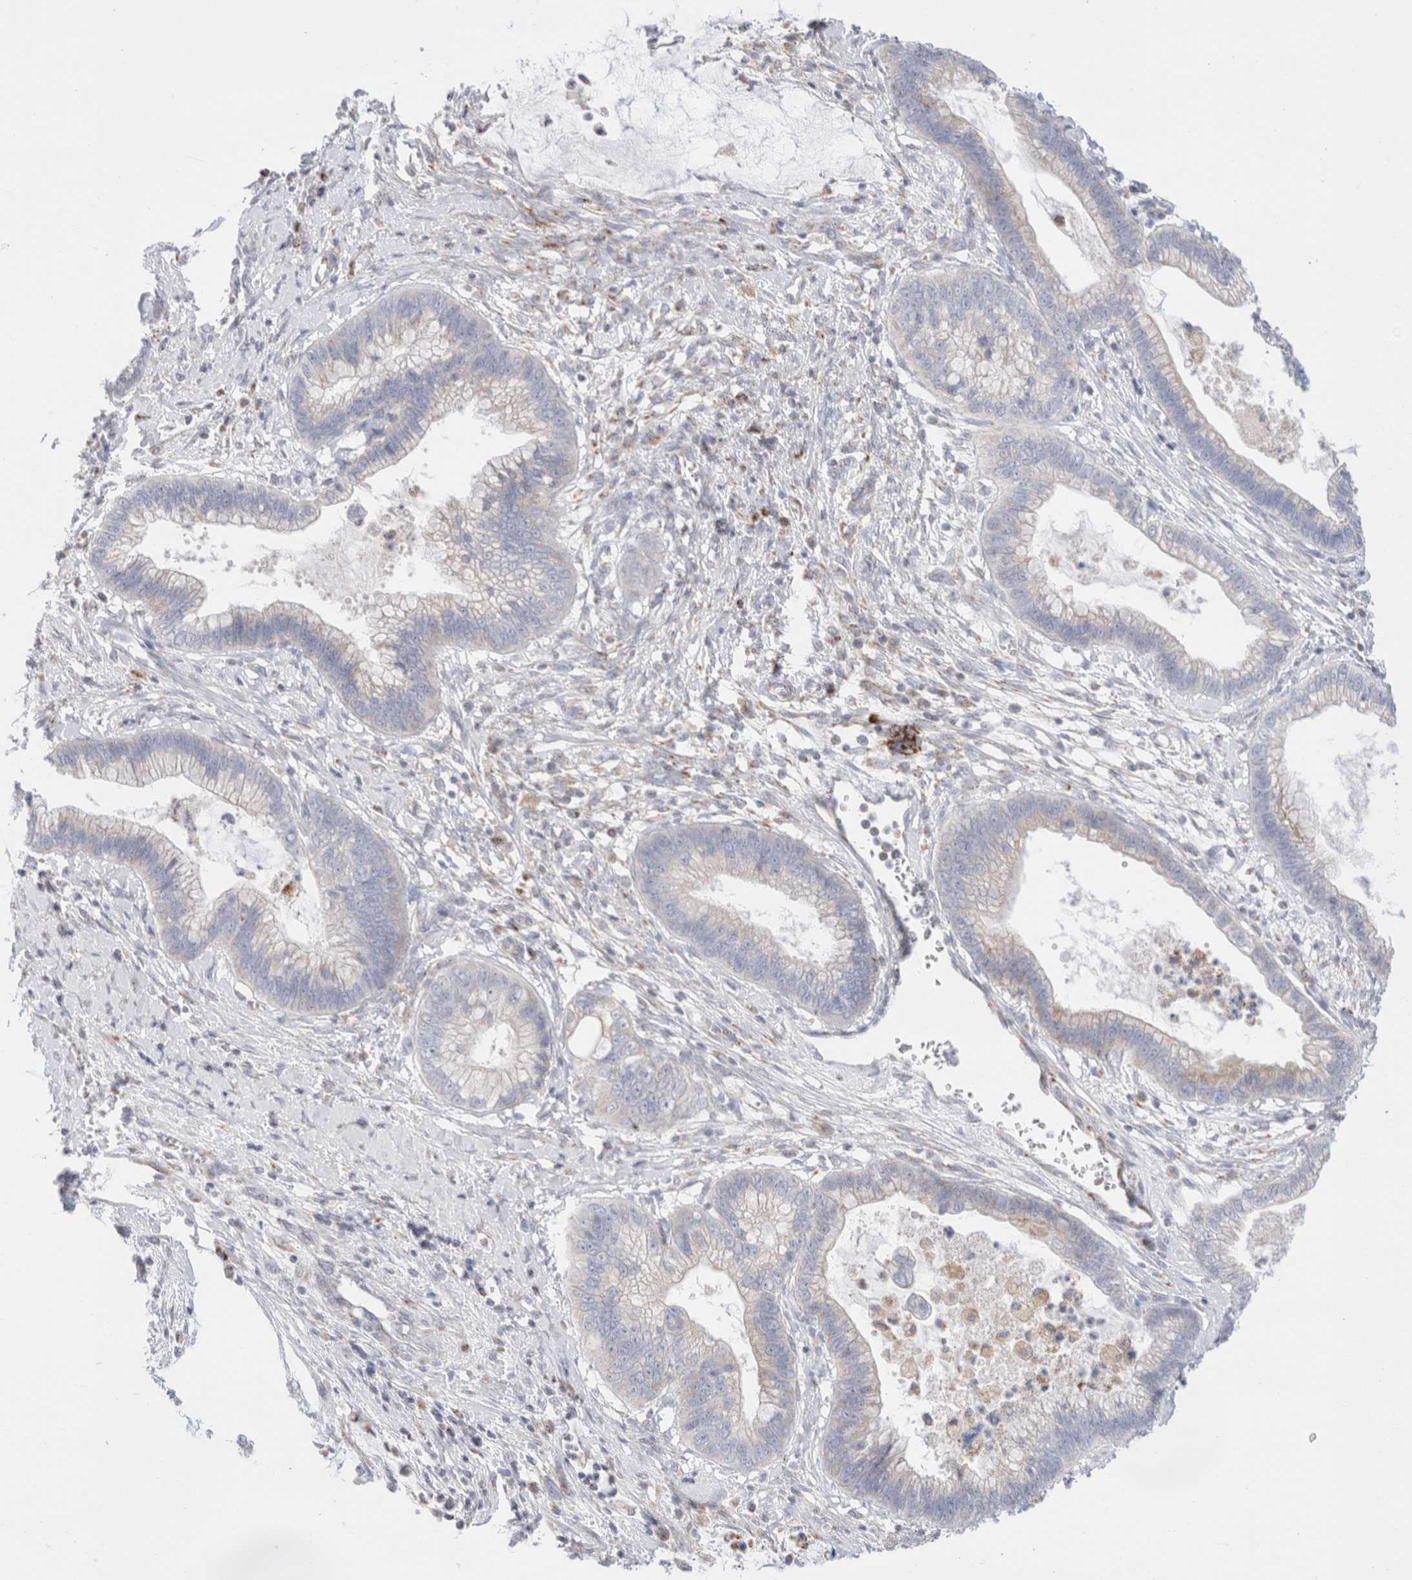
{"staining": {"intensity": "negative", "quantity": "none", "location": "none"}, "tissue": "cervical cancer", "cell_type": "Tumor cells", "image_type": "cancer", "snomed": [{"axis": "morphology", "description": "Adenocarcinoma, NOS"}, {"axis": "topography", "description": "Cervix"}], "caption": "Immunohistochemical staining of adenocarcinoma (cervical) demonstrates no significant positivity in tumor cells.", "gene": "ATP6V1C1", "patient": {"sex": "female", "age": 44}}